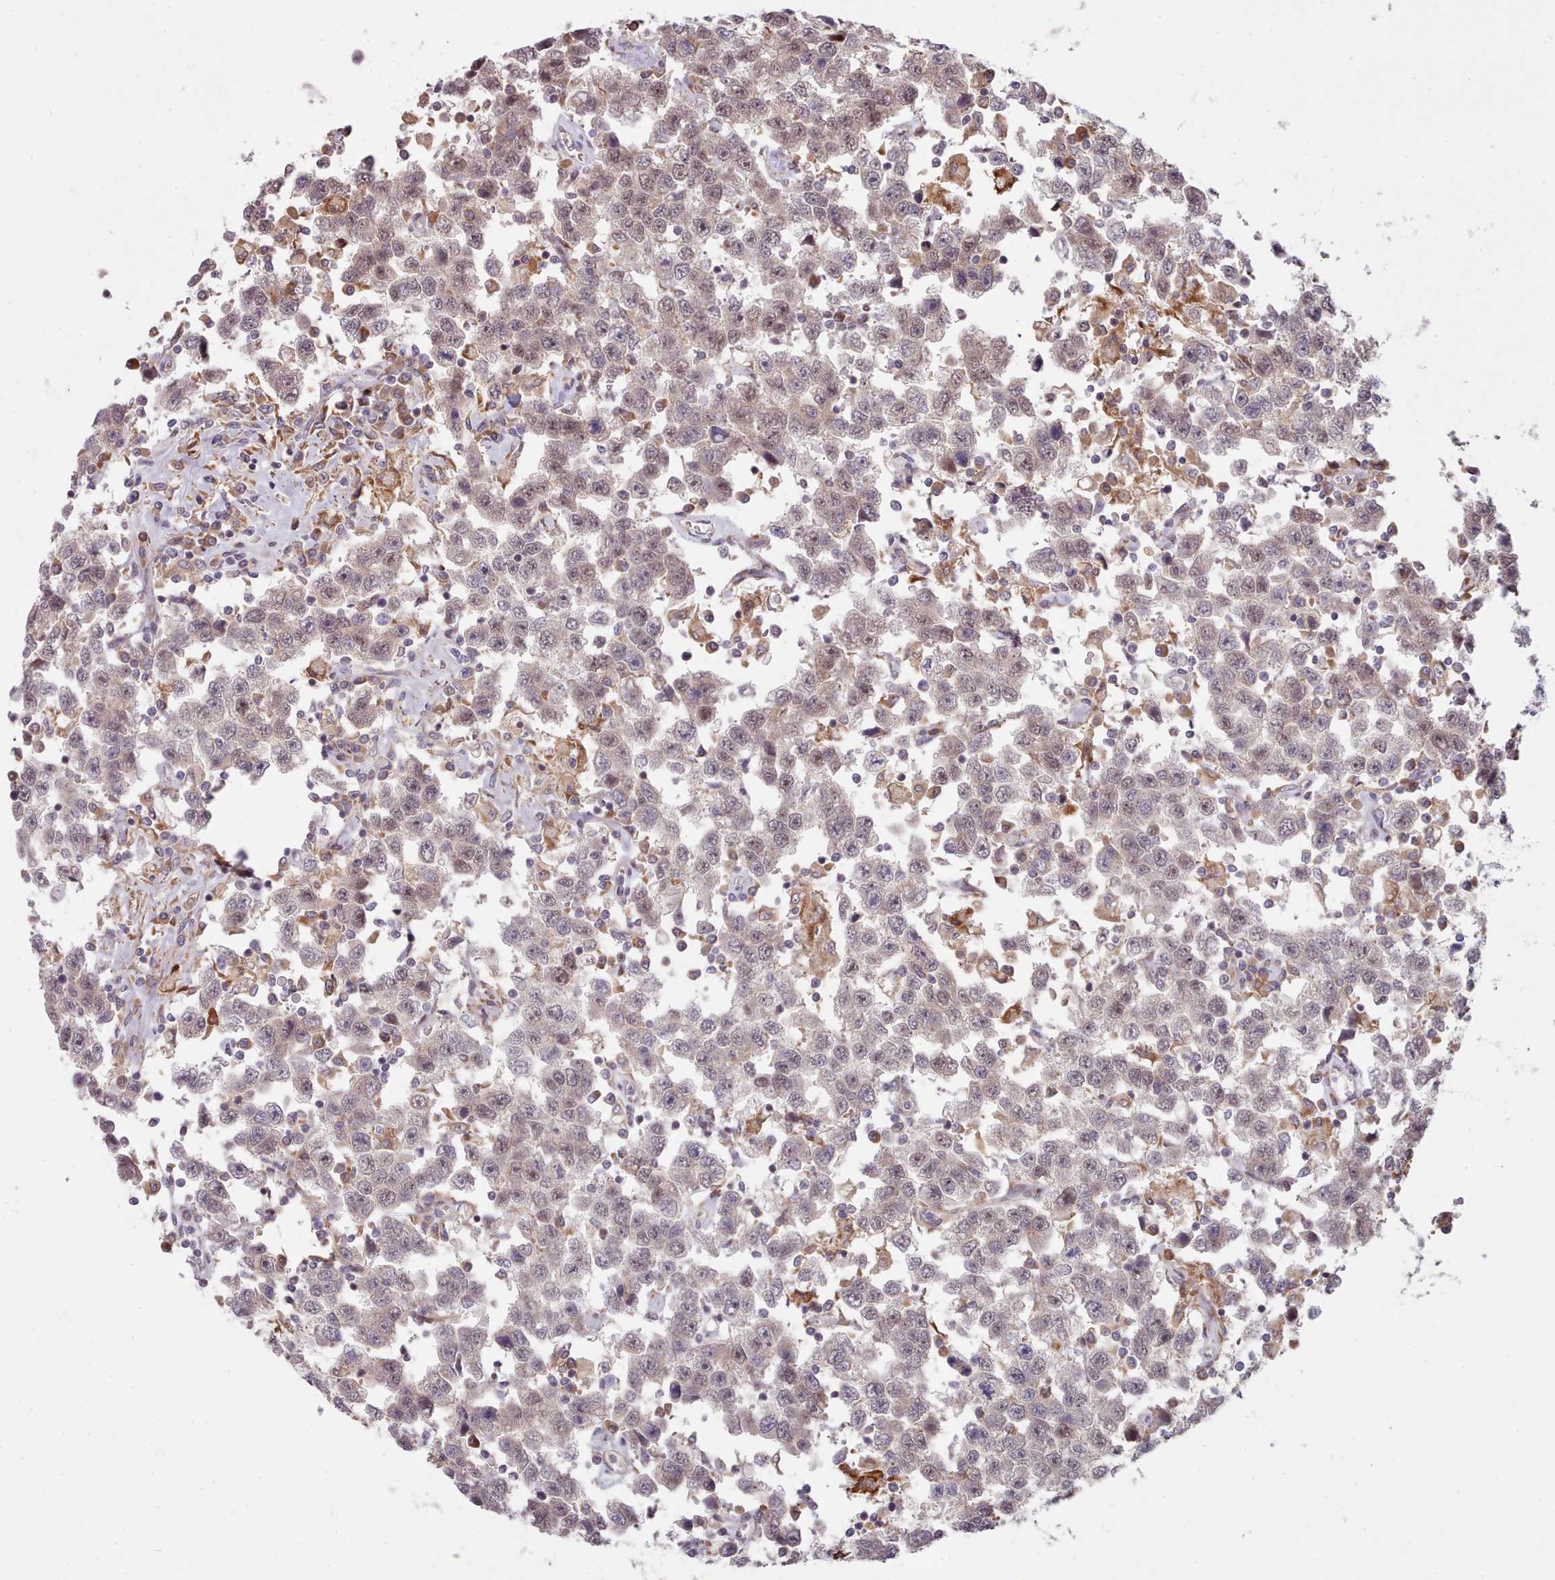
{"staining": {"intensity": "weak", "quantity": "25%-75%", "location": "nuclear"}, "tissue": "testis cancer", "cell_type": "Tumor cells", "image_type": "cancer", "snomed": [{"axis": "morphology", "description": "Seminoma, NOS"}, {"axis": "topography", "description": "Testis"}], "caption": "IHC micrograph of testis seminoma stained for a protein (brown), which displays low levels of weak nuclear staining in about 25%-75% of tumor cells.", "gene": "TRIM26", "patient": {"sex": "male", "age": 41}}